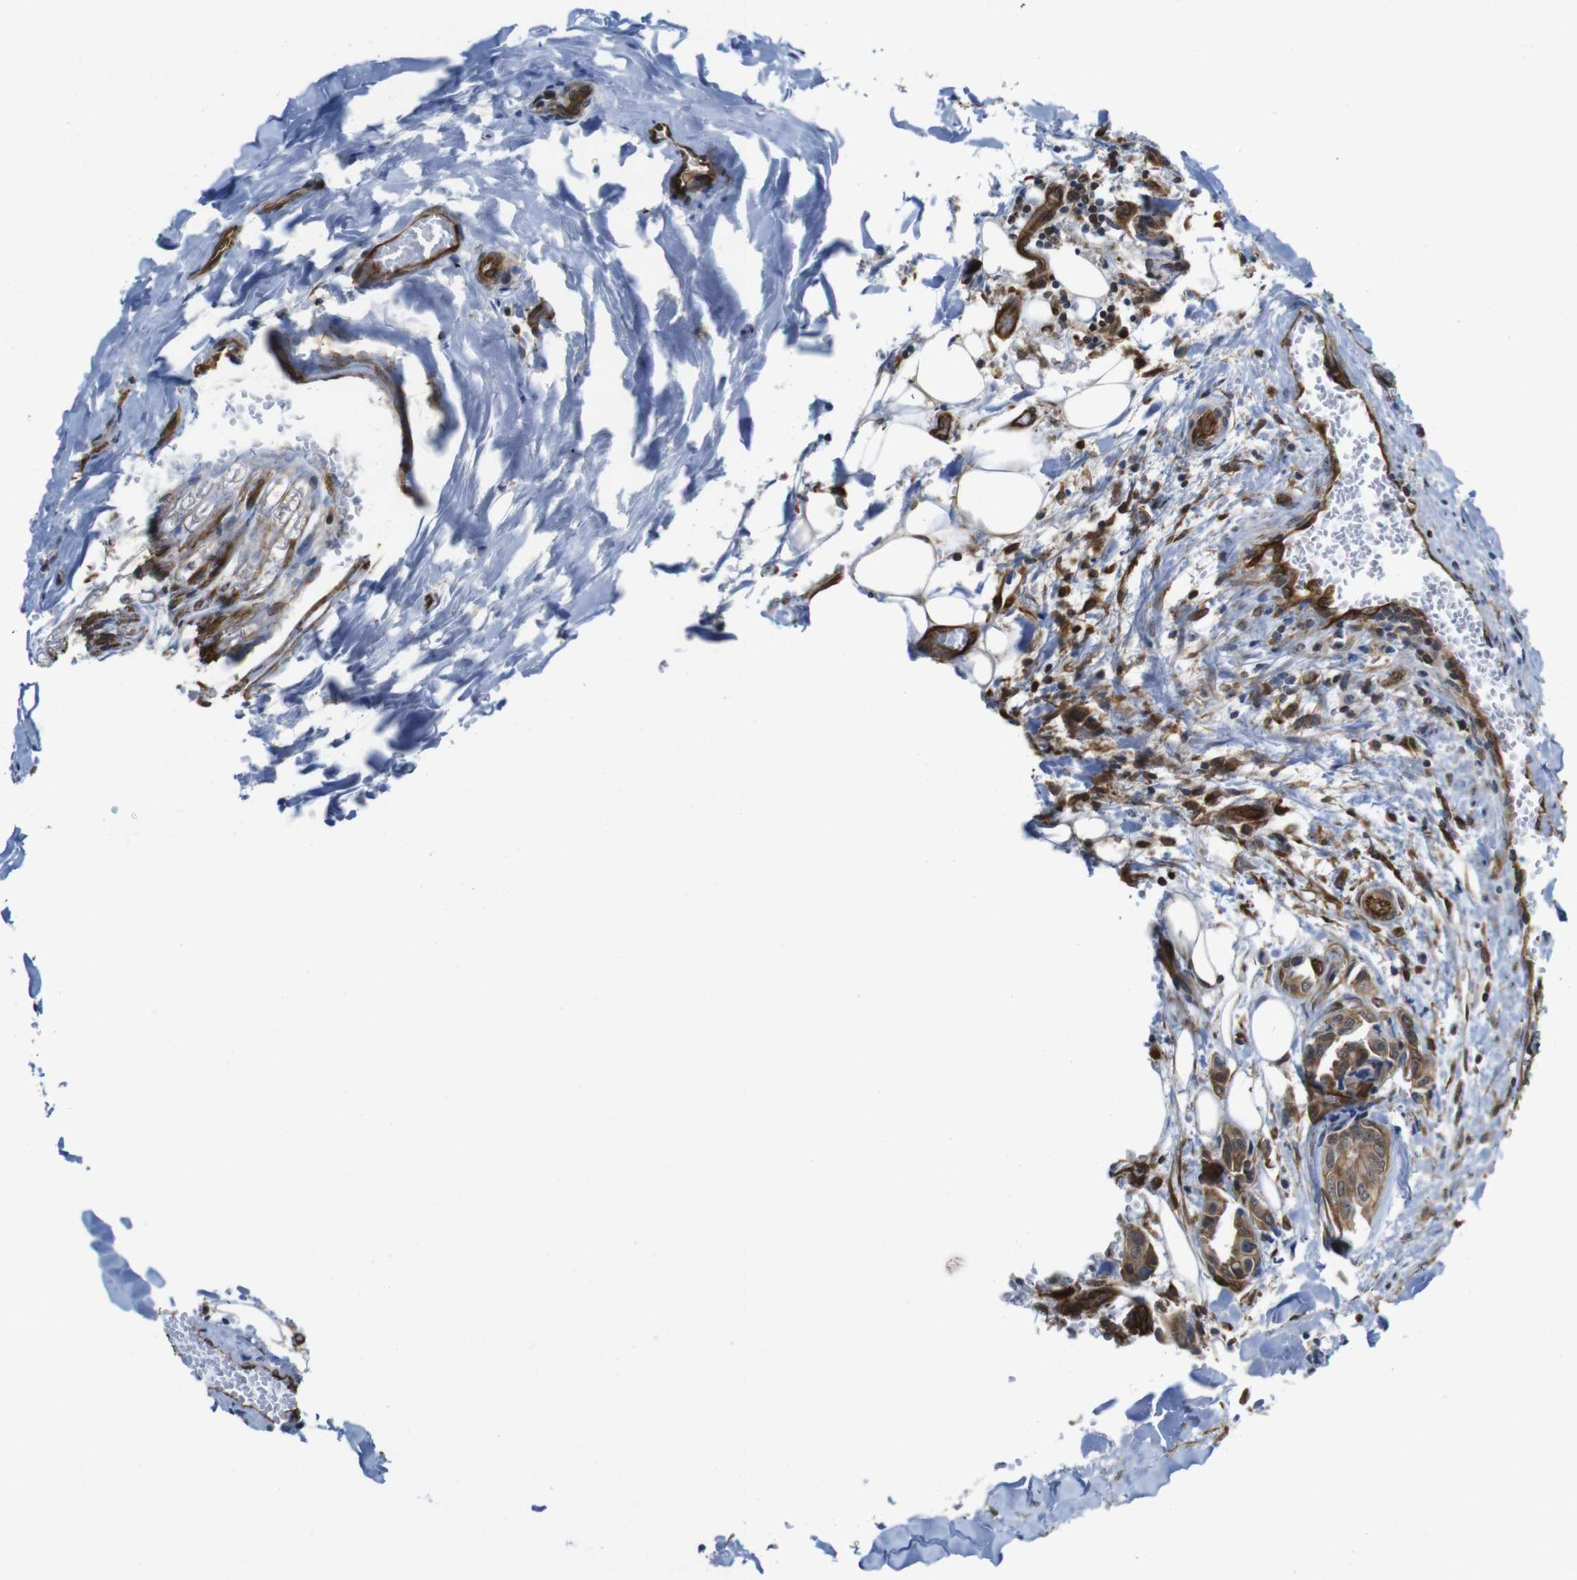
{"staining": {"intensity": "moderate", "quantity": ">75%", "location": "cytoplasmic/membranous"}, "tissue": "head and neck cancer", "cell_type": "Tumor cells", "image_type": "cancer", "snomed": [{"axis": "morphology", "description": "Adenocarcinoma, NOS"}, {"axis": "topography", "description": "Salivary gland"}, {"axis": "topography", "description": "Head-Neck"}], "caption": "A high-resolution histopathology image shows immunohistochemistry staining of head and neck cancer (adenocarcinoma), which reveals moderate cytoplasmic/membranous expression in approximately >75% of tumor cells. (DAB (3,3'-diaminobenzidine) IHC with brightfield microscopy, high magnification).", "gene": "ZDHHC5", "patient": {"sex": "female", "age": 59}}